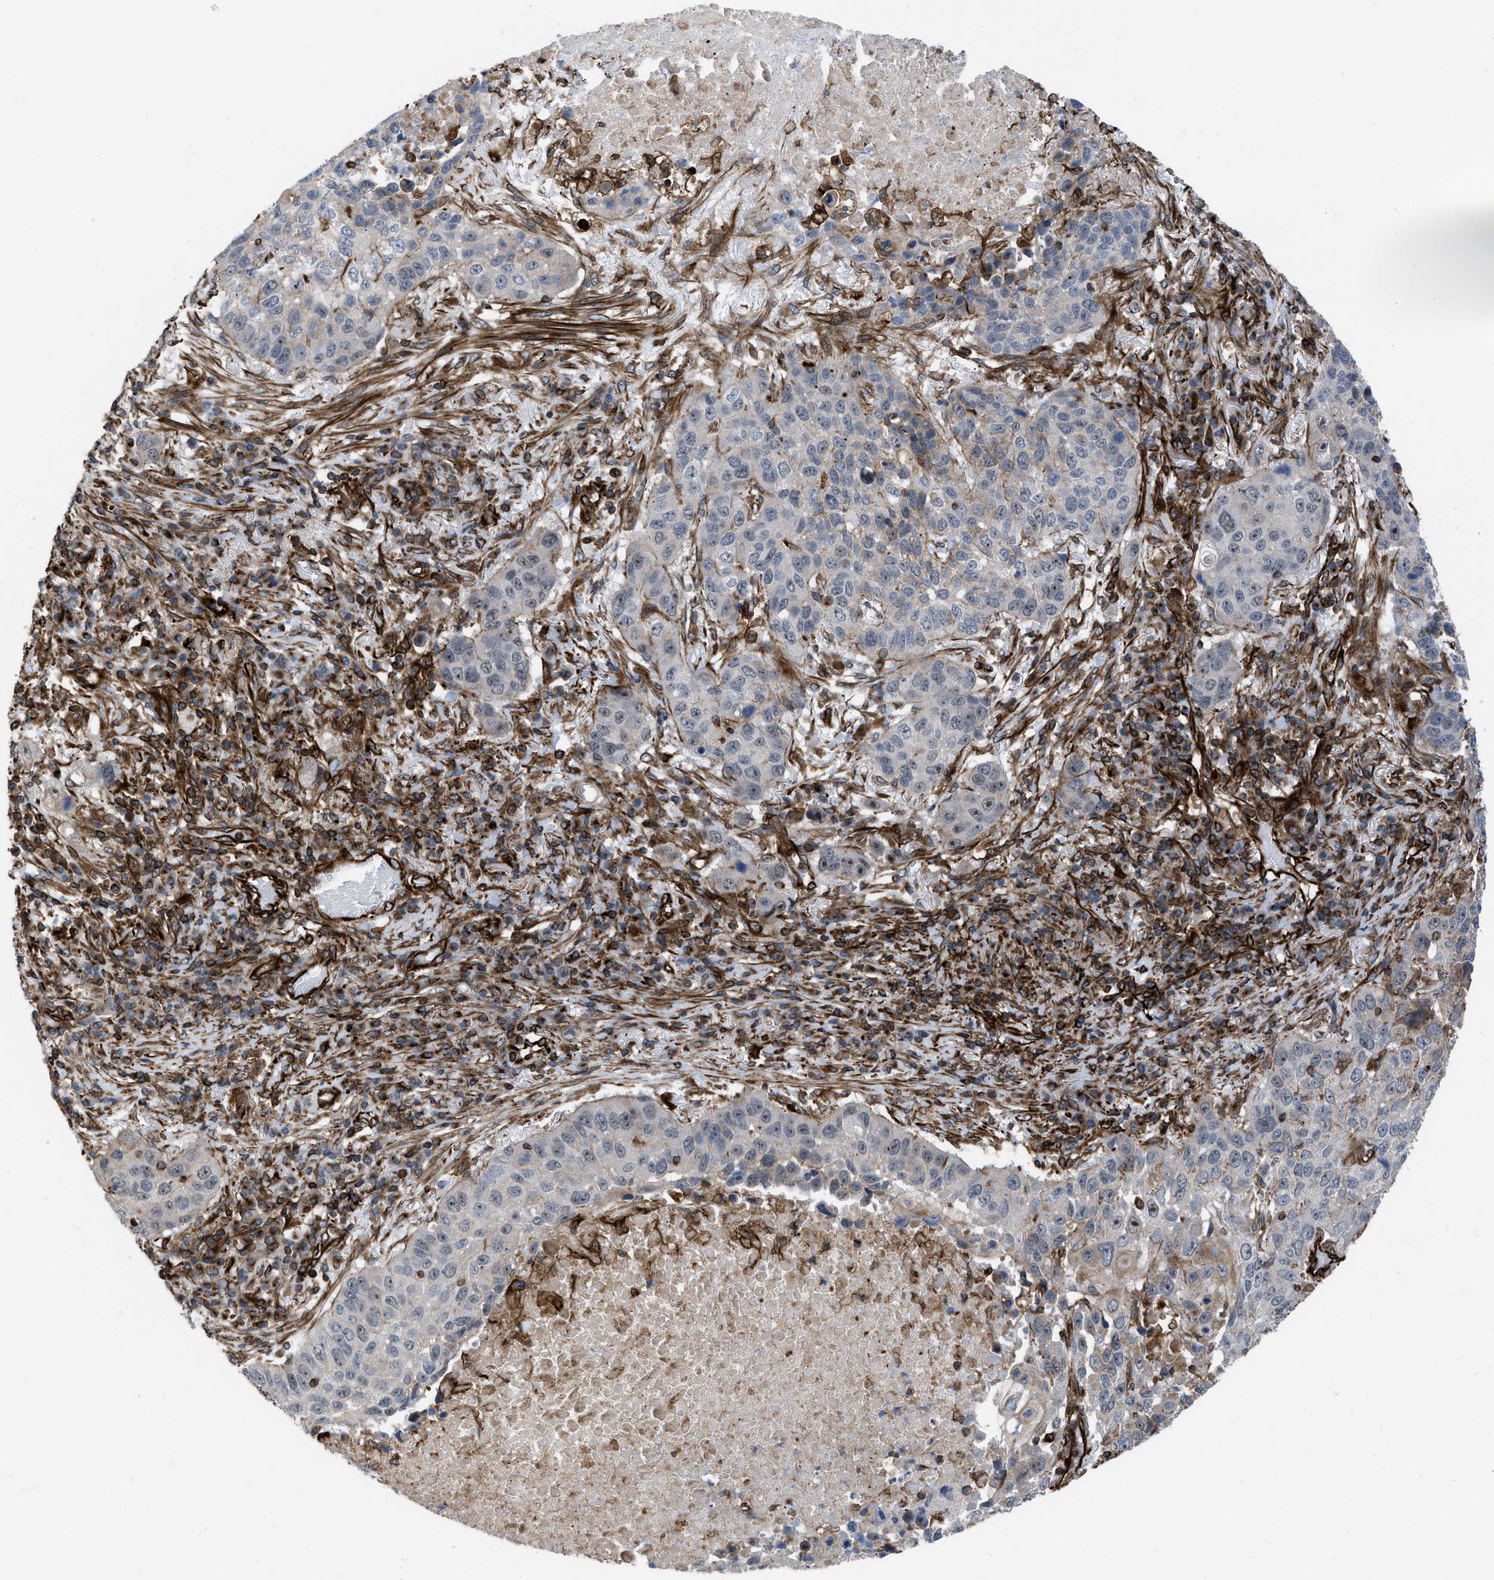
{"staining": {"intensity": "weak", "quantity": "<25%", "location": "cytoplasmic/membranous"}, "tissue": "lung cancer", "cell_type": "Tumor cells", "image_type": "cancer", "snomed": [{"axis": "morphology", "description": "Squamous cell carcinoma, NOS"}, {"axis": "topography", "description": "Lung"}], "caption": "DAB immunohistochemical staining of human lung squamous cell carcinoma demonstrates no significant staining in tumor cells.", "gene": "PTPRE", "patient": {"sex": "male", "age": 57}}